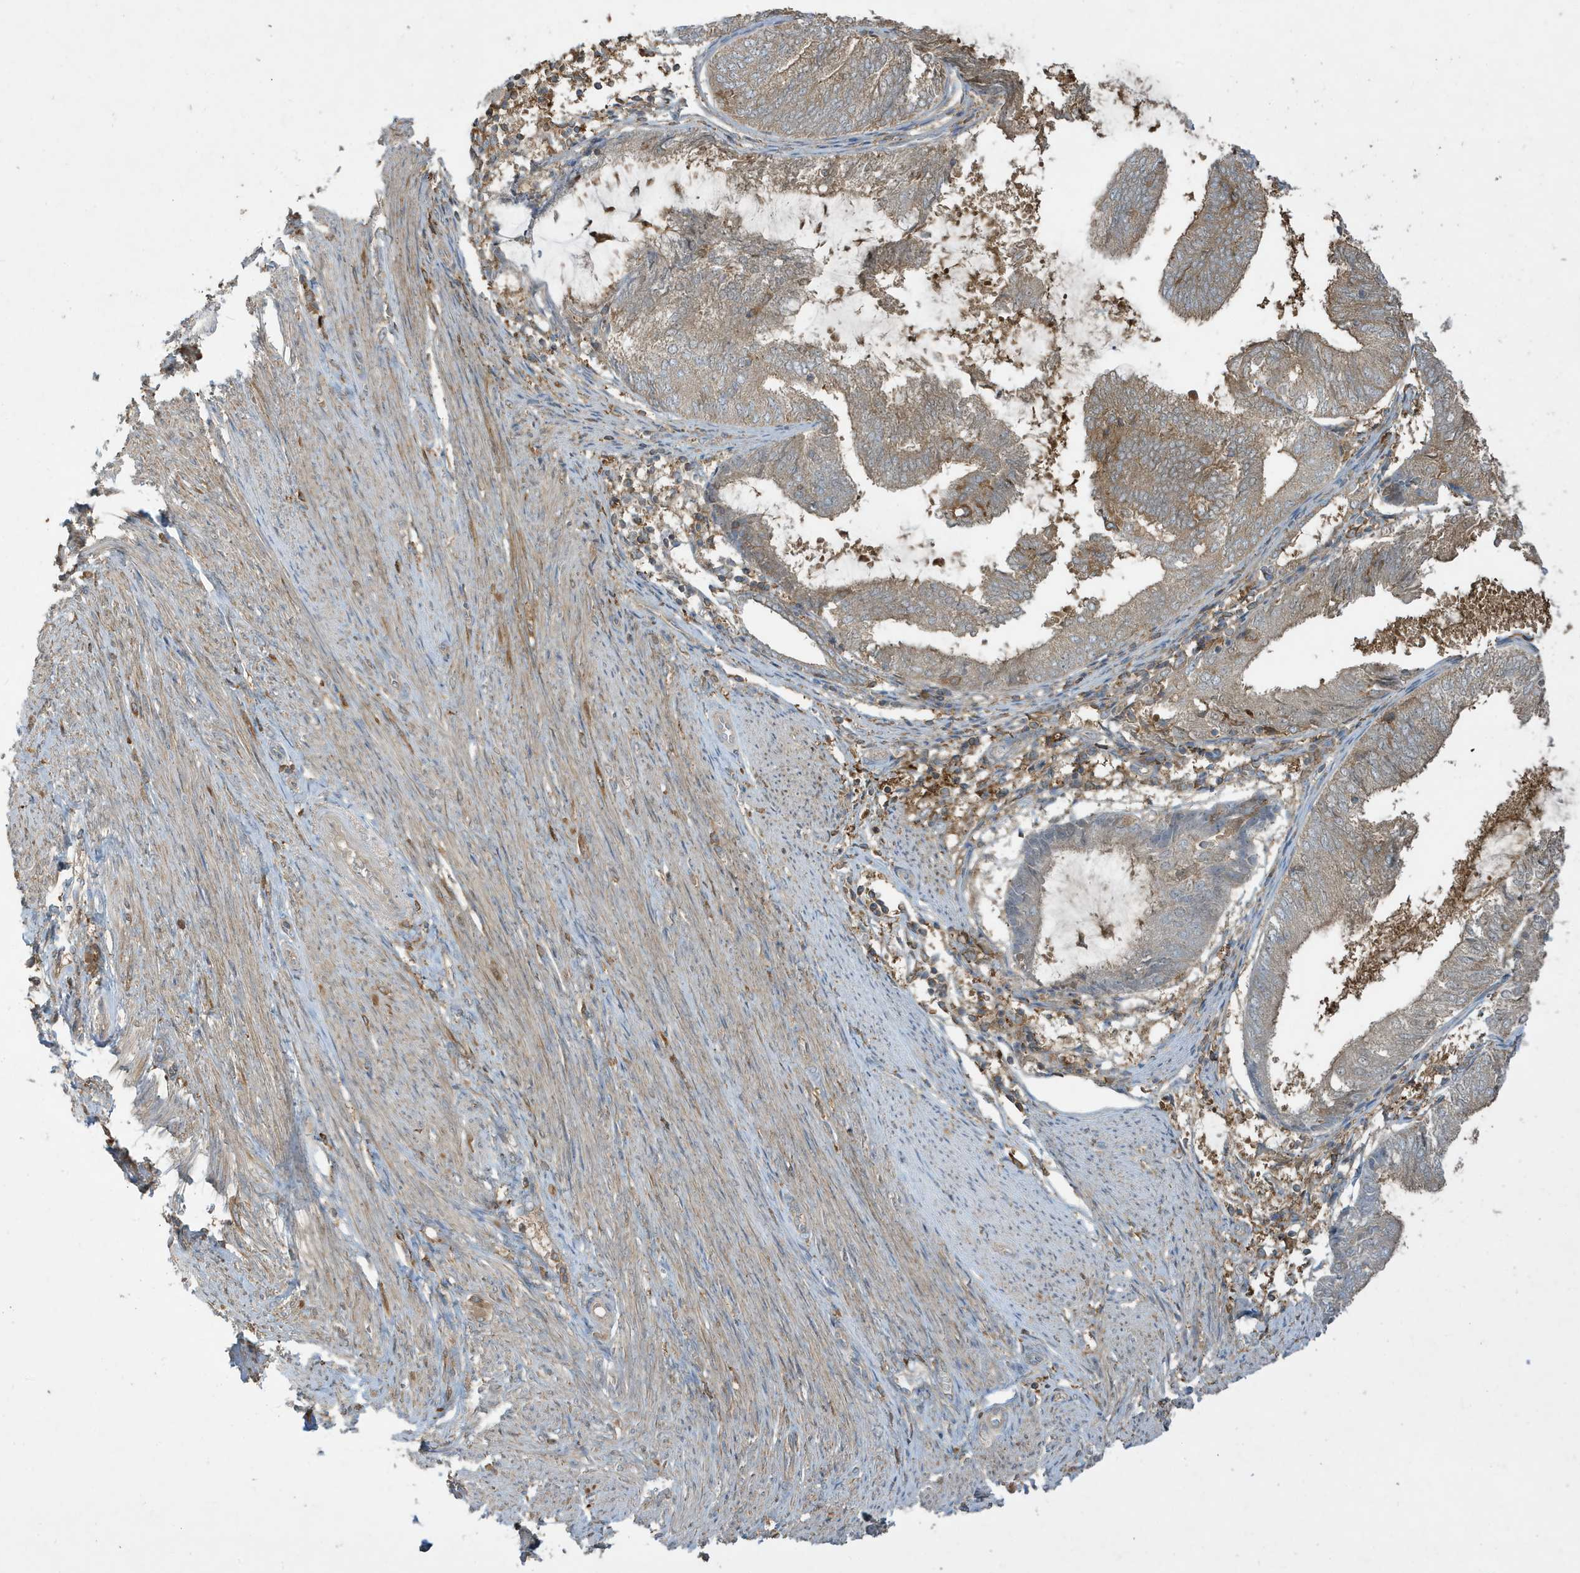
{"staining": {"intensity": "weak", "quantity": "25%-75%", "location": "cytoplasmic/membranous"}, "tissue": "endometrial cancer", "cell_type": "Tumor cells", "image_type": "cancer", "snomed": [{"axis": "morphology", "description": "Adenocarcinoma, NOS"}, {"axis": "topography", "description": "Endometrium"}], "caption": "Adenocarcinoma (endometrial) was stained to show a protein in brown. There is low levels of weak cytoplasmic/membranous staining in about 25%-75% of tumor cells. Nuclei are stained in blue.", "gene": "ABTB1", "patient": {"sex": "female", "age": 81}}